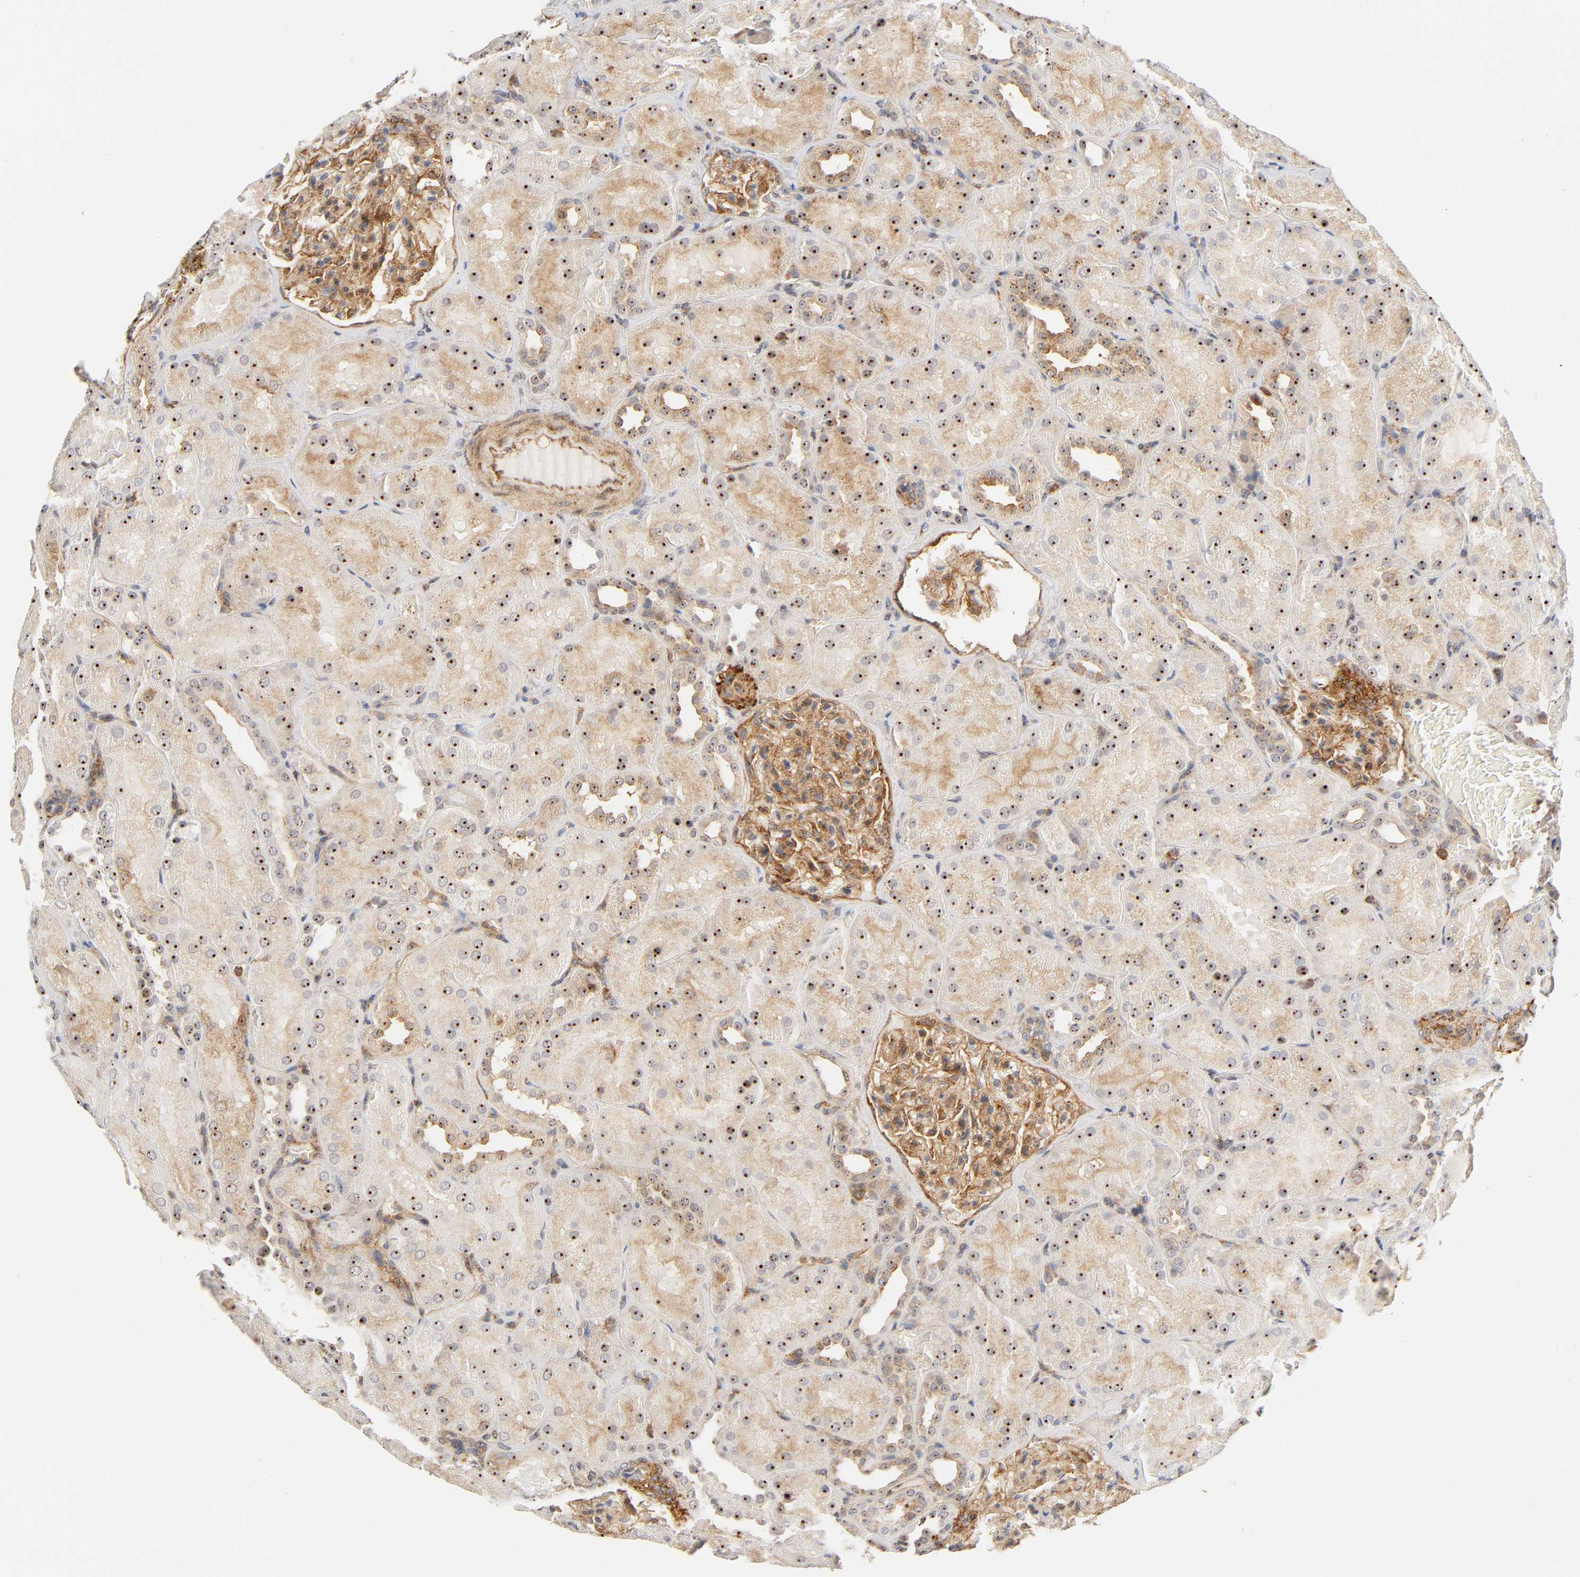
{"staining": {"intensity": "moderate", "quantity": ">75%", "location": "cytoplasmic/membranous"}, "tissue": "kidney", "cell_type": "Cells in glomeruli", "image_type": "normal", "snomed": [{"axis": "morphology", "description": "Normal tissue, NOS"}, {"axis": "topography", "description": "Kidney"}], "caption": "An immunohistochemistry micrograph of unremarkable tissue is shown. Protein staining in brown labels moderate cytoplasmic/membranous positivity in kidney within cells in glomeruli. The staining was performed using DAB to visualize the protein expression in brown, while the nuclei were stained in blue with hematoxylin (Magnification: 20x).", "gene": "PLD1", "patient": {"sex": "male", "age": 28}}